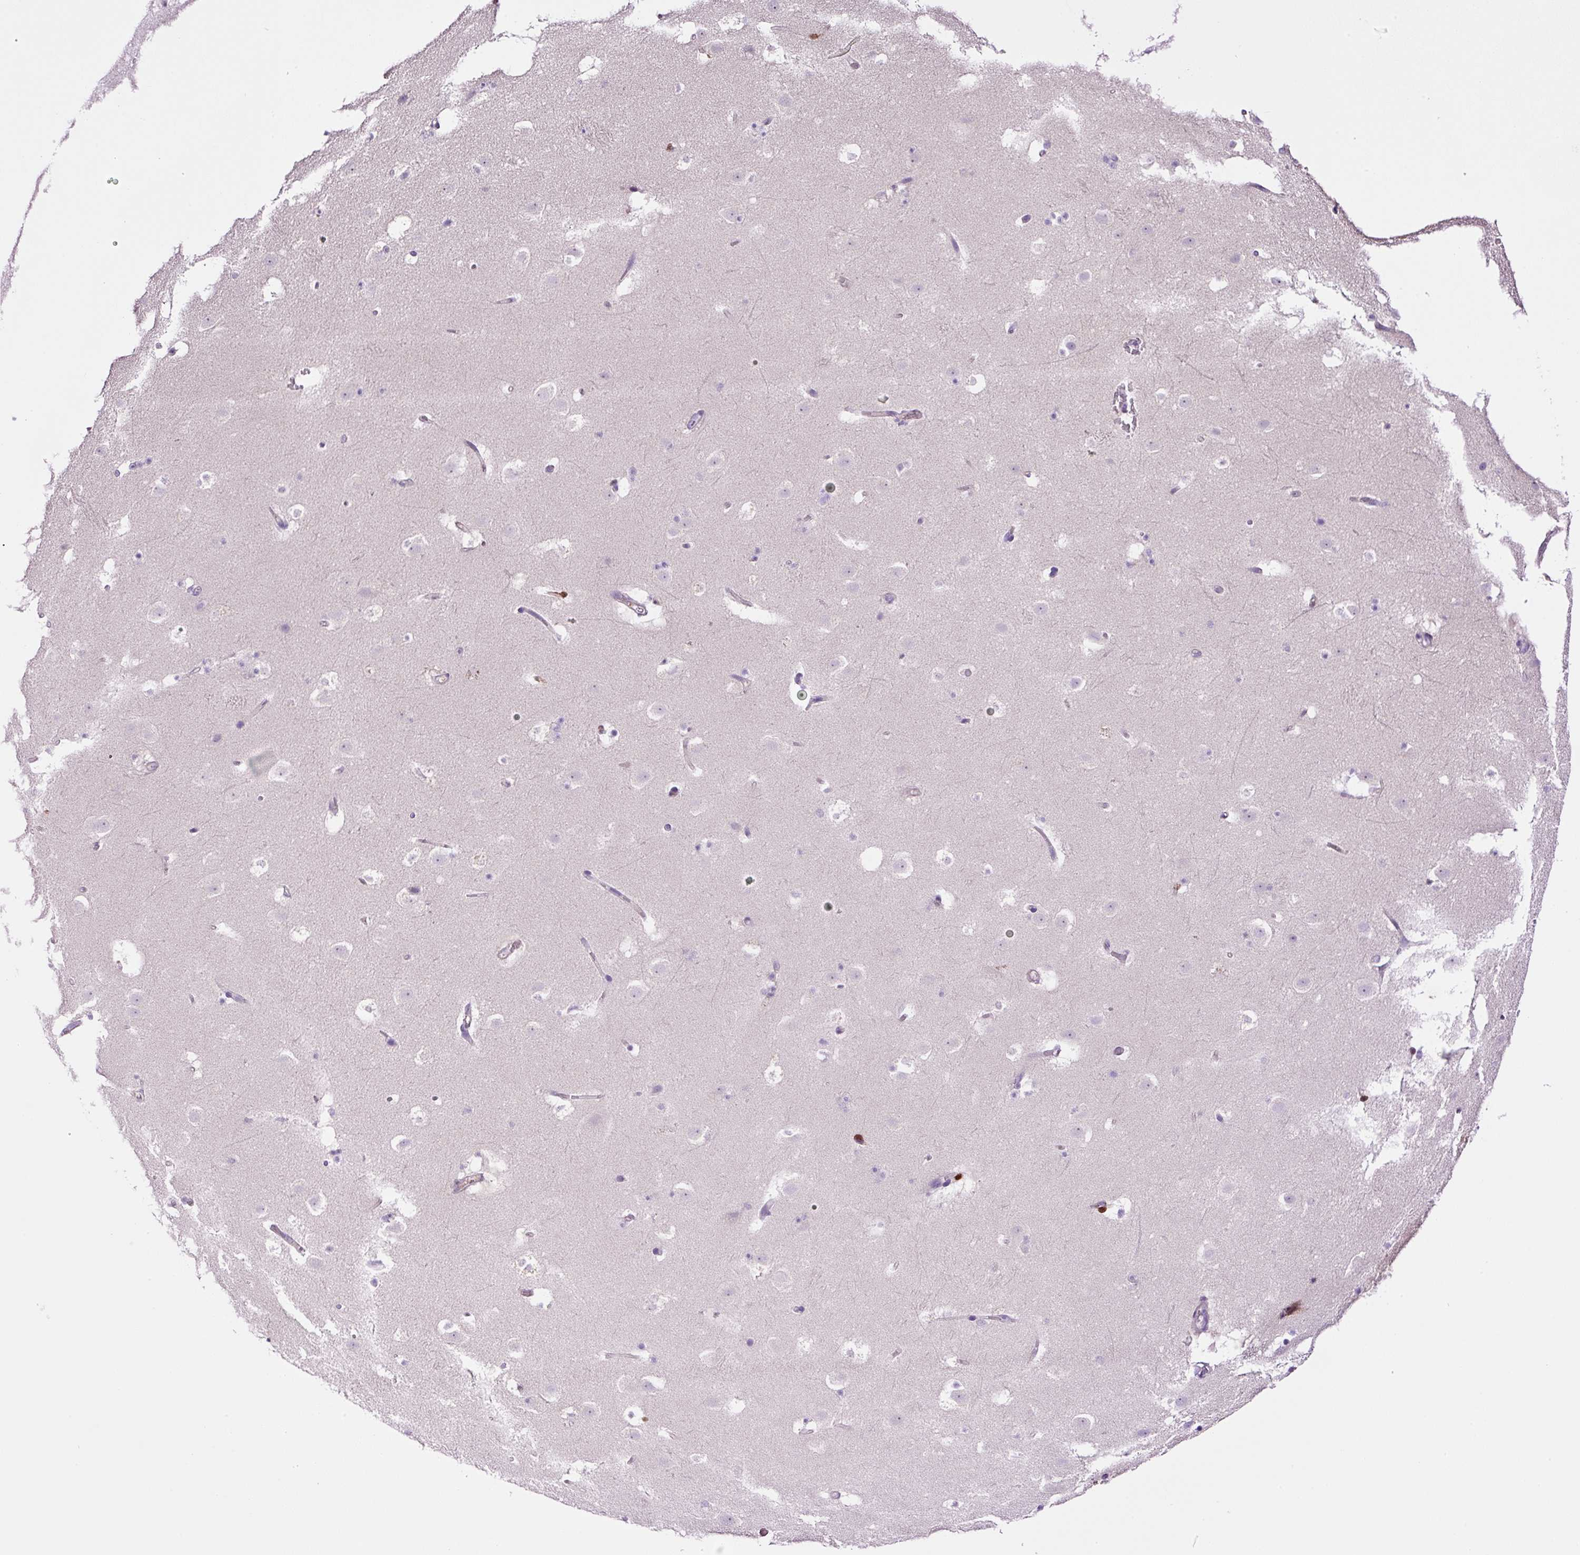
{"staining": {"intensity": "negative", "quantity": "none", "location": "none"}, "tissue": "caudate", "cell_type": "Glial cells", "image_type": "normal", "snomed": [{"axis": "morphology", "description": "Normal tissue, NOS"}, {"axis": "topography", "description": "Lateral ventricle wall"}], "caption": "Immunohistochemistry photomicrograph of normal caudate: caudate stained with DAB demonstrates no significant protein staining in glial cells. Brightfield microscopy of IHC stained with DAB (3,3'-diaminobenzidine) (brown) and hematoxylin (blue), captured at high magnification.", "gene": "DPPA4", "patient": {"sex": "male", "age": 37}}